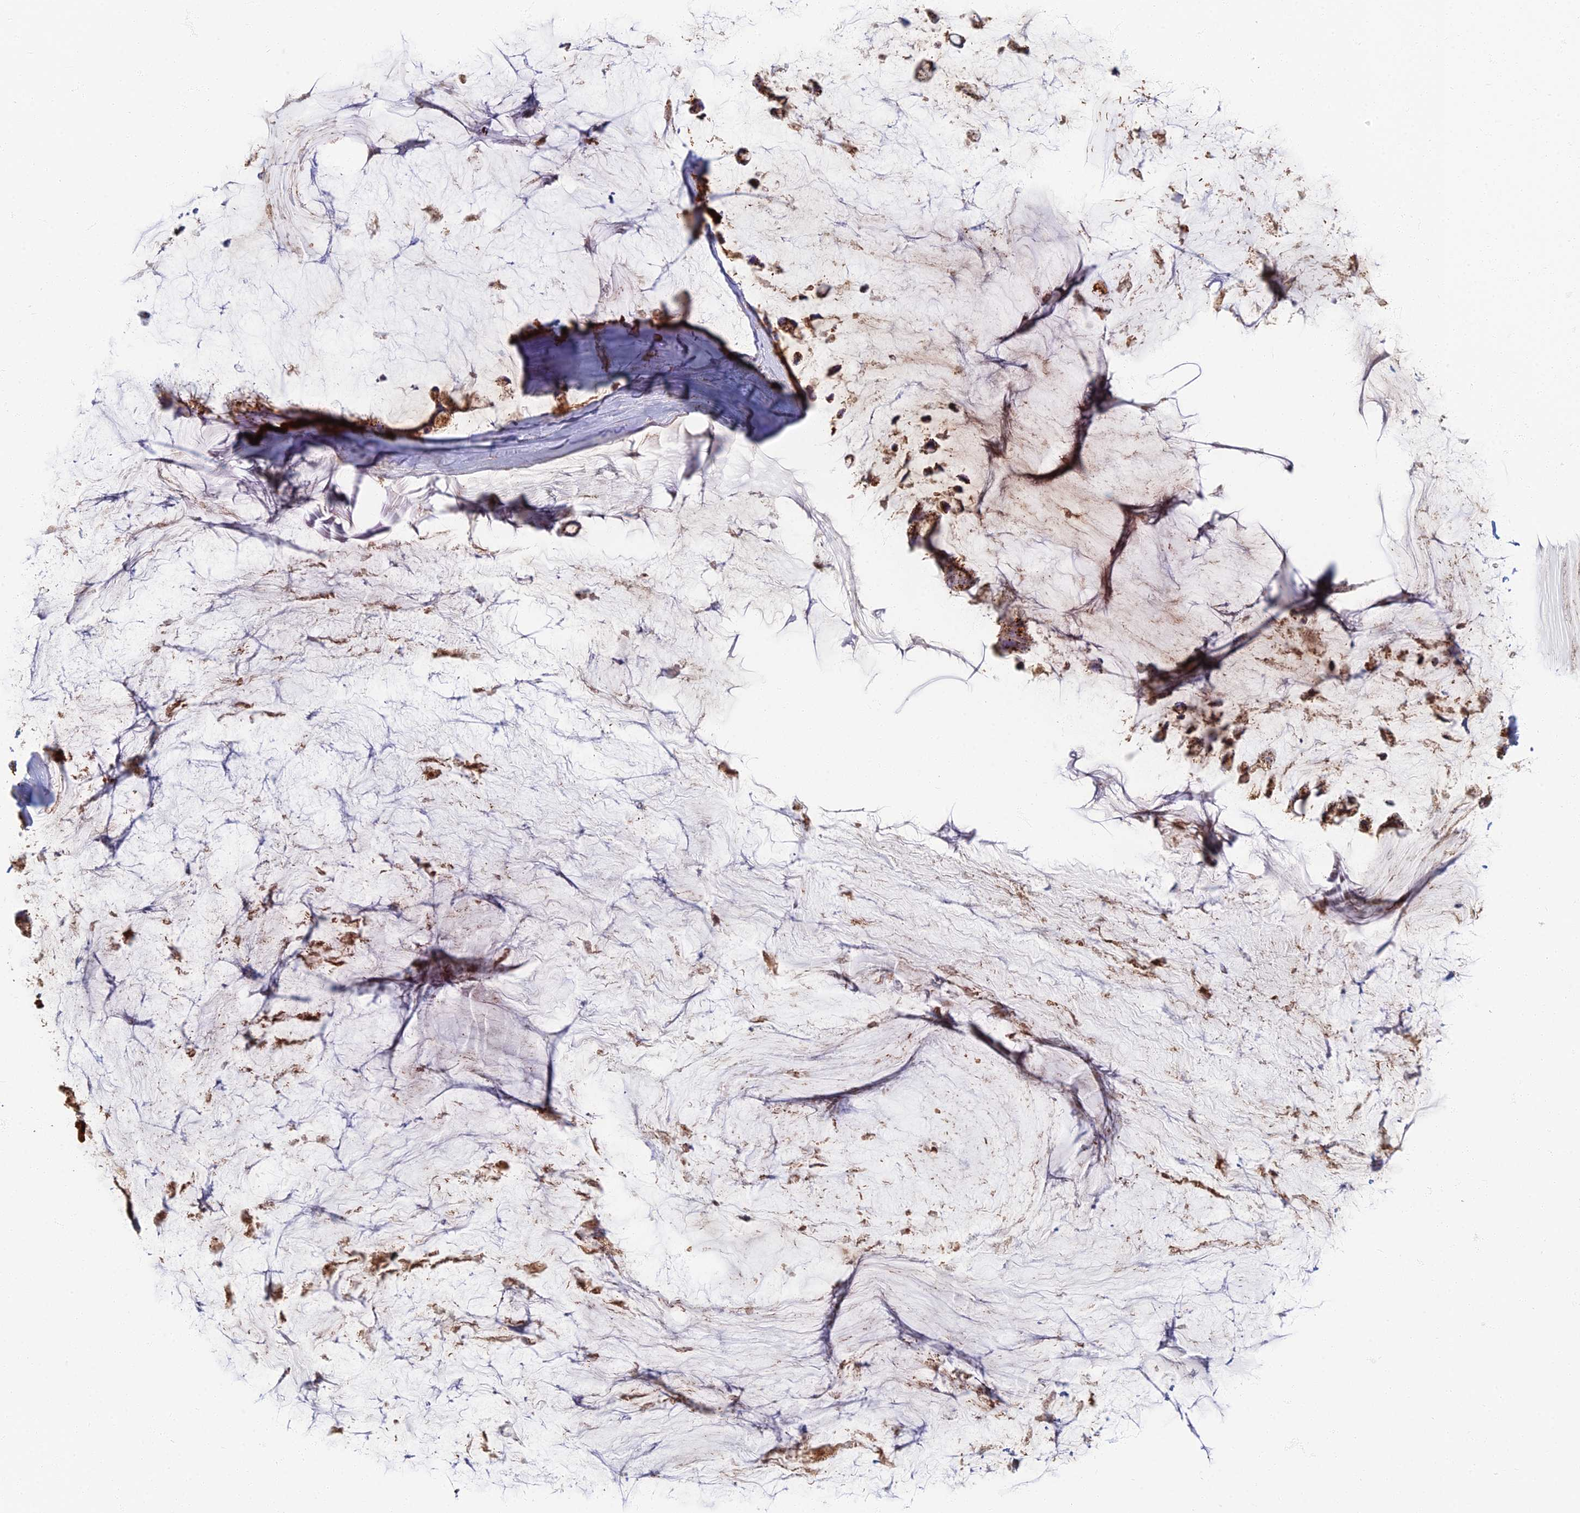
{"staining": {"intensity": "strong", "quantity": ">75%", "location": "cytoplasmic/membranous"}, "tissue": "ovarian cancer", "cell_type": "Tumor cells", "image_type": "cancer", "snomed": [{"axis": "morphology", "description": "Cystadenocarcinoma, mucinous, NOS"}, {"axis": "topography", "description": "Ovary"}], "caption": "There is high levels of strong cytoplasmic/membranous staining in tumor cells of ovarian mucinous cystadenocarcinoma, as demonstrated by immunohistochemical staining (brown color).", "gene": "CHMP4B", "patient": {"sex": "female", "age": 39}}